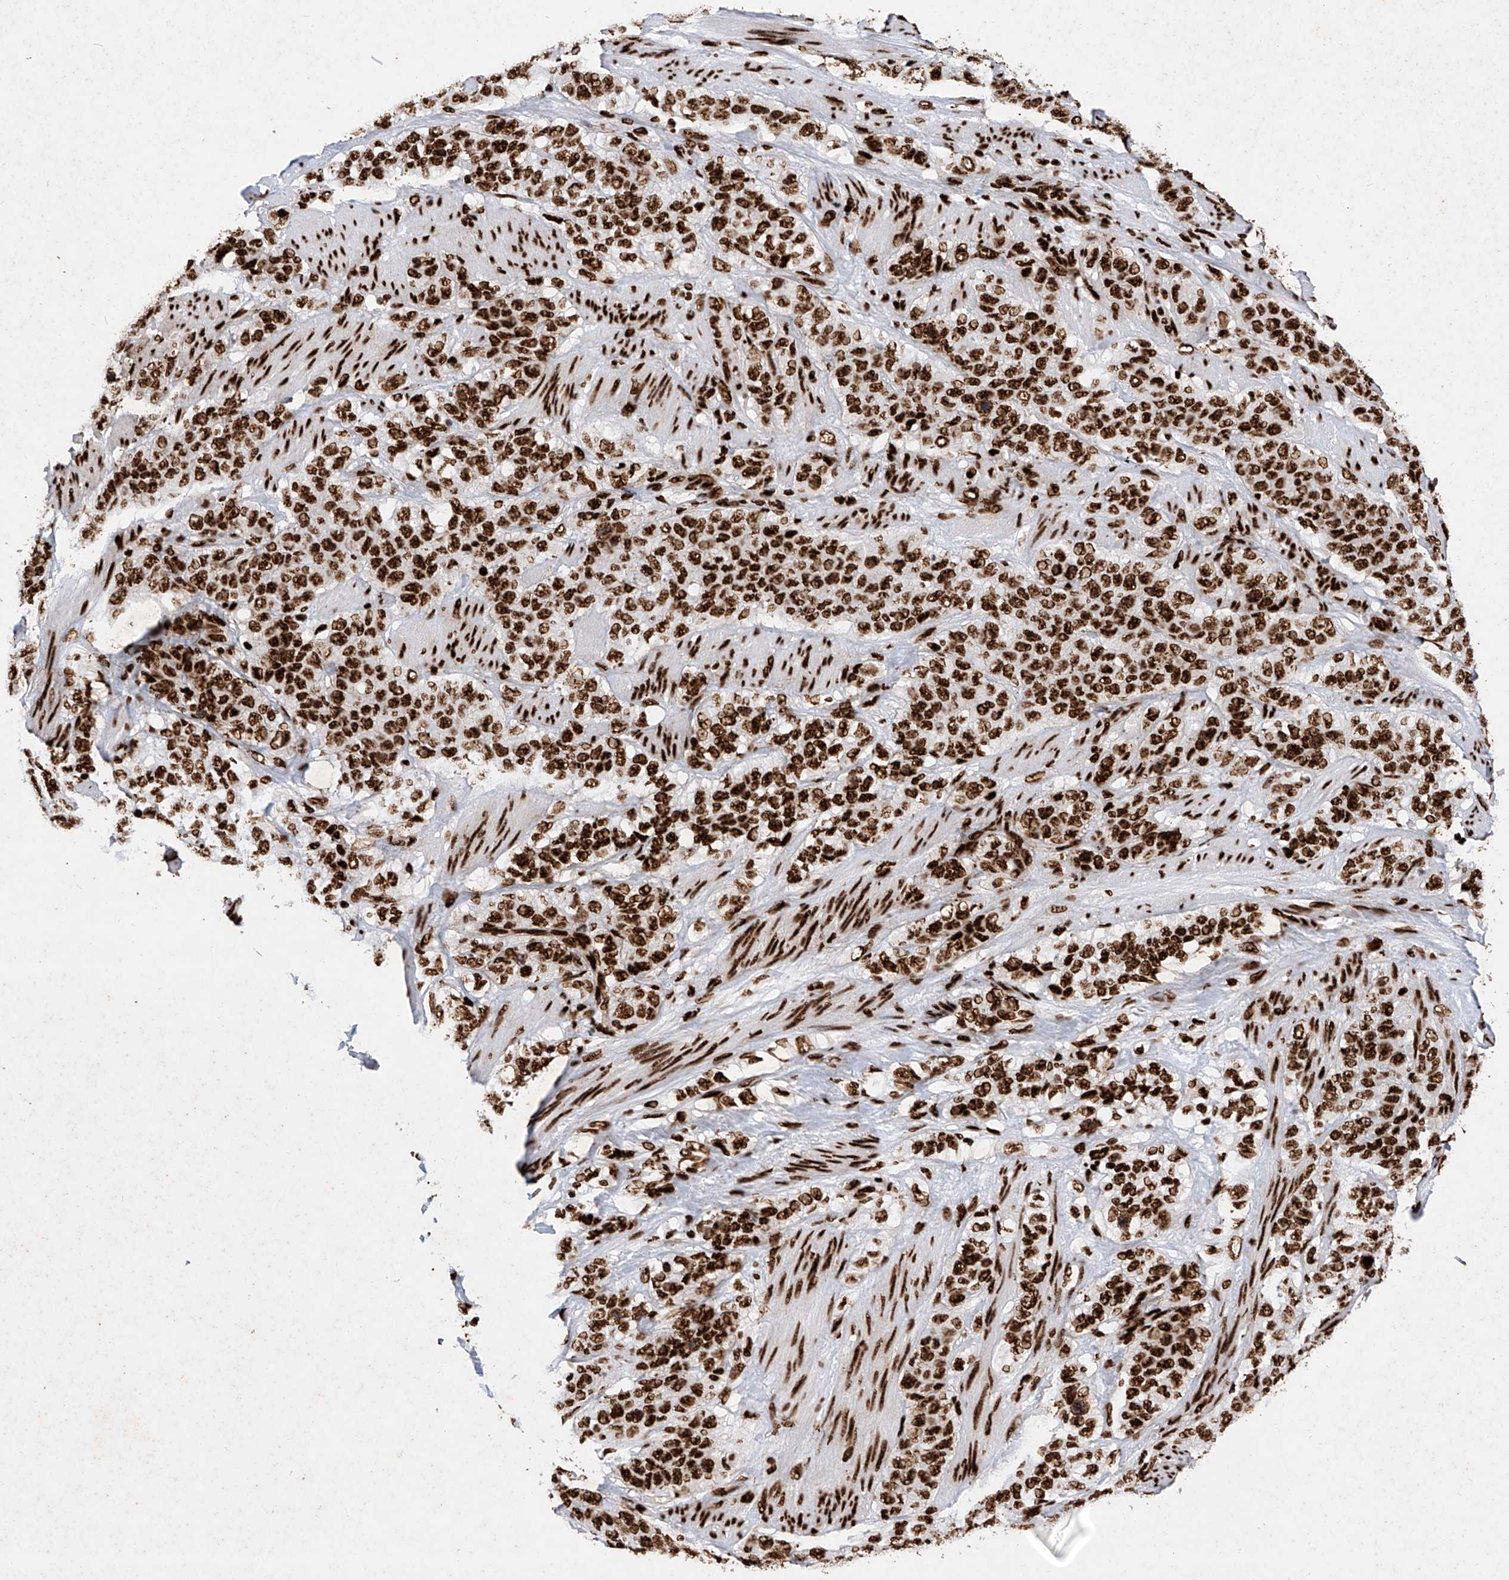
{"staining": {"intensity": "strong", "quantity": ">75%", "location": "nuclear"}, "tissue": "stomach cancer", "cell_type": "Tumor cells", "image_type": "cancer", "snomed": [{"axis": "morphology", "description": "Adenocarcinoma, NOS"}, {"axis": "topography", "description": "Stomach"}], "caption": "Brown immunohistochemical staining in human adenocarcinoma (stomach) shows strong nuclear positivity in approximately >75% of tumor cells.", "gene": "SRSF6", "patient": {"sex": "male", "age": 48}}